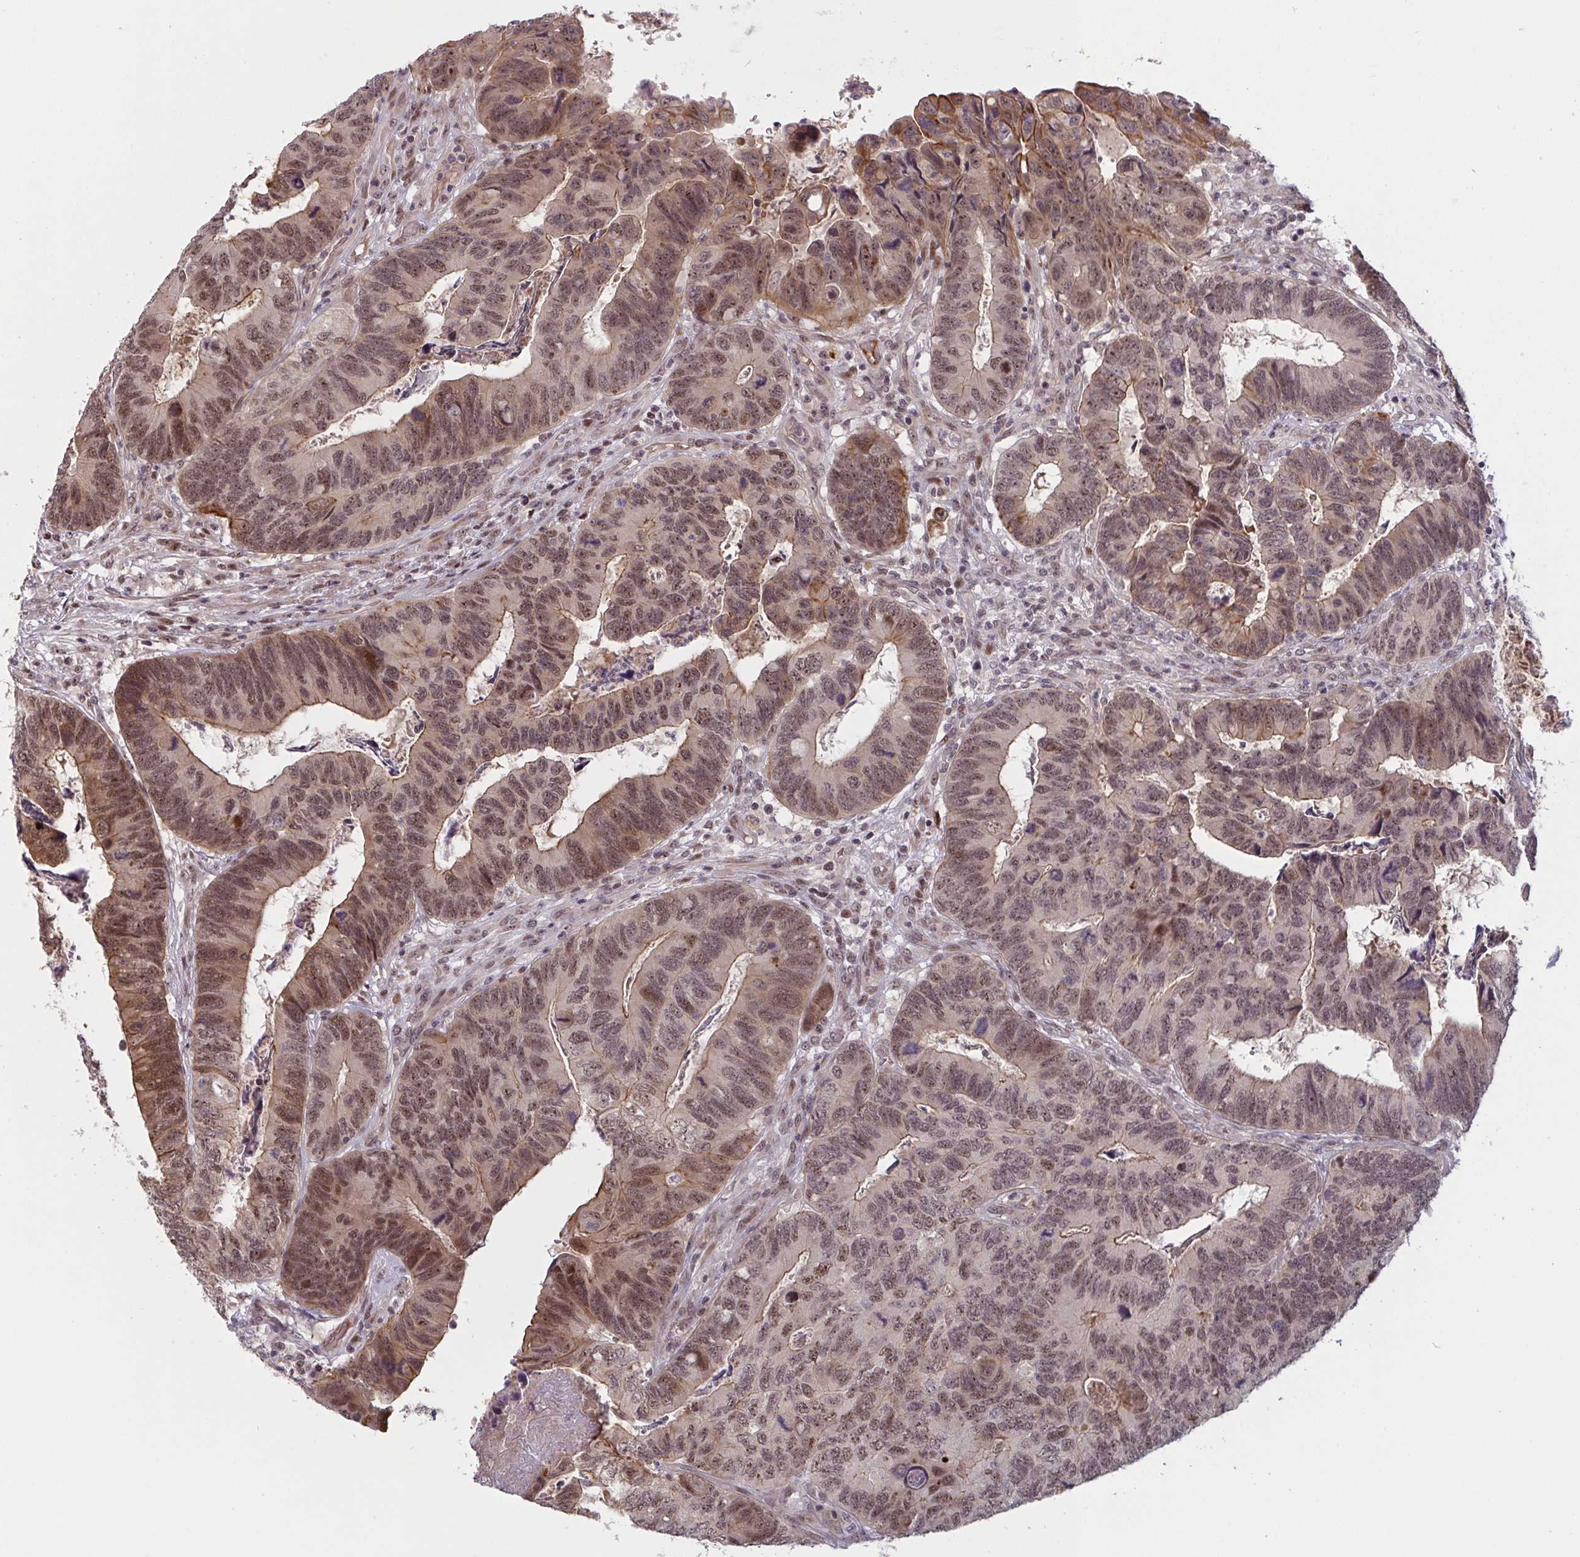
{"staining": {"intensity": "moderate", "quantity": "25%-75%", "location": "cytoplasmic/membranous,nuclear"}, "tissue": "colorectal cancer", "cell_type": "Tumor cells", "image_type": "cancer", "snomed": [{"axis": "morphology", "description": "Adenocarcinoma, NOS"}, {"axis": "topography", "description": "Colon"}], "caption": "Protein staining of colorectal cancer tissue reveals moderate cytoplasmic/membranous and nuclear staining in approximately 25%-75% of tumor cells.", "gene": "NLRP13", "patient": {"sex": "female", "age": 67}}